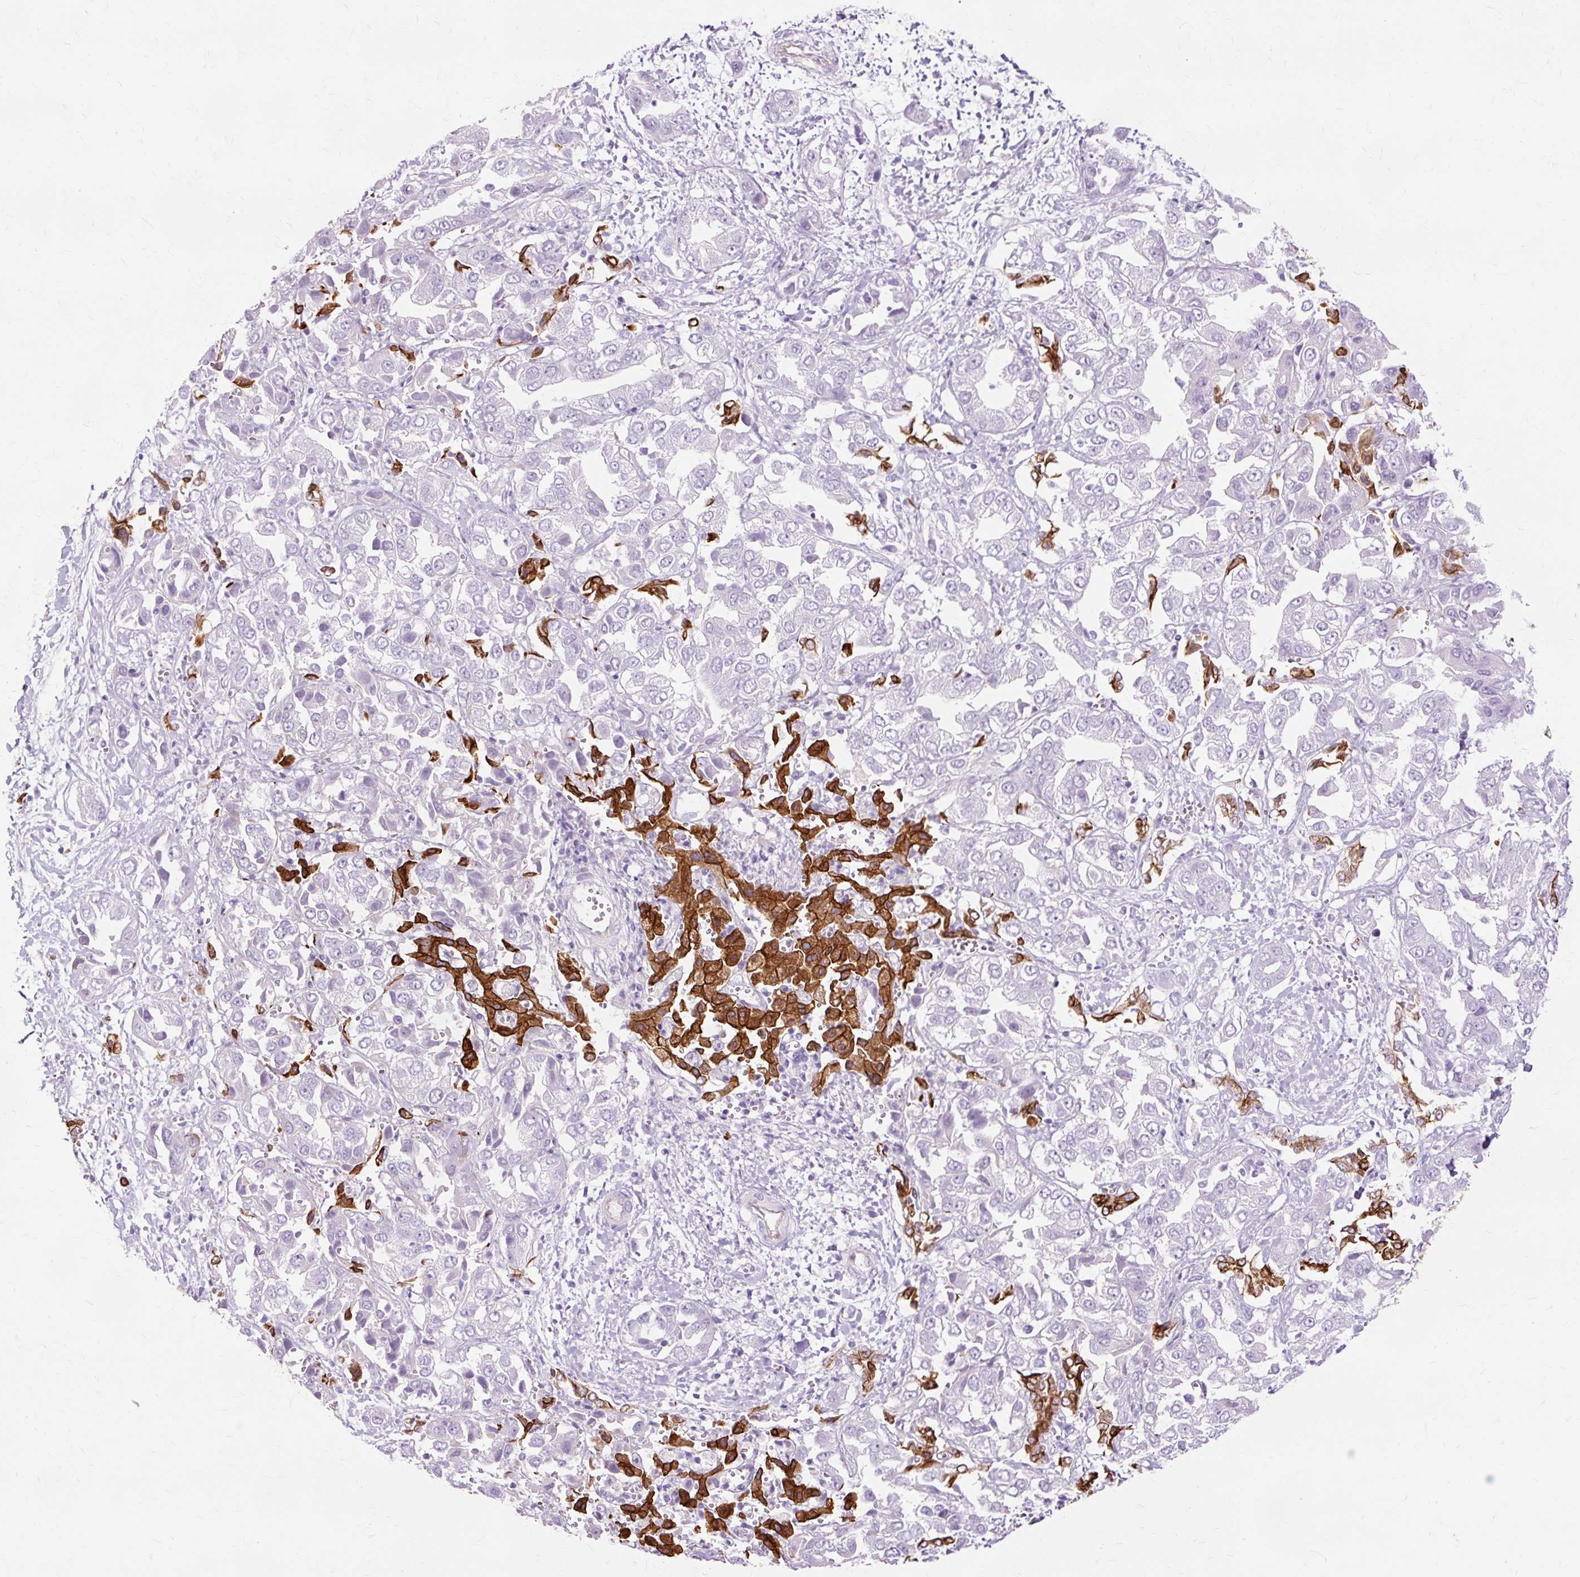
{"staining": {"intensity": "negative", "quantity": "none", "location": "none"}, "tissue": "liver cancer", "cell_type": "Tumor cells", "image_type": "cancer", "snomed": [{"axis": "morphology", "description": "Cholangiocarcinoma"}, {"axis": "topography", "description": "Liver"}], "caption": "An image of liver cancer (cholangiocarcinoma) stained for a protein displays no brown staining in tumor cells.", "gene": "DCTN4", "patient": {"sex": "female", "age": 52}}